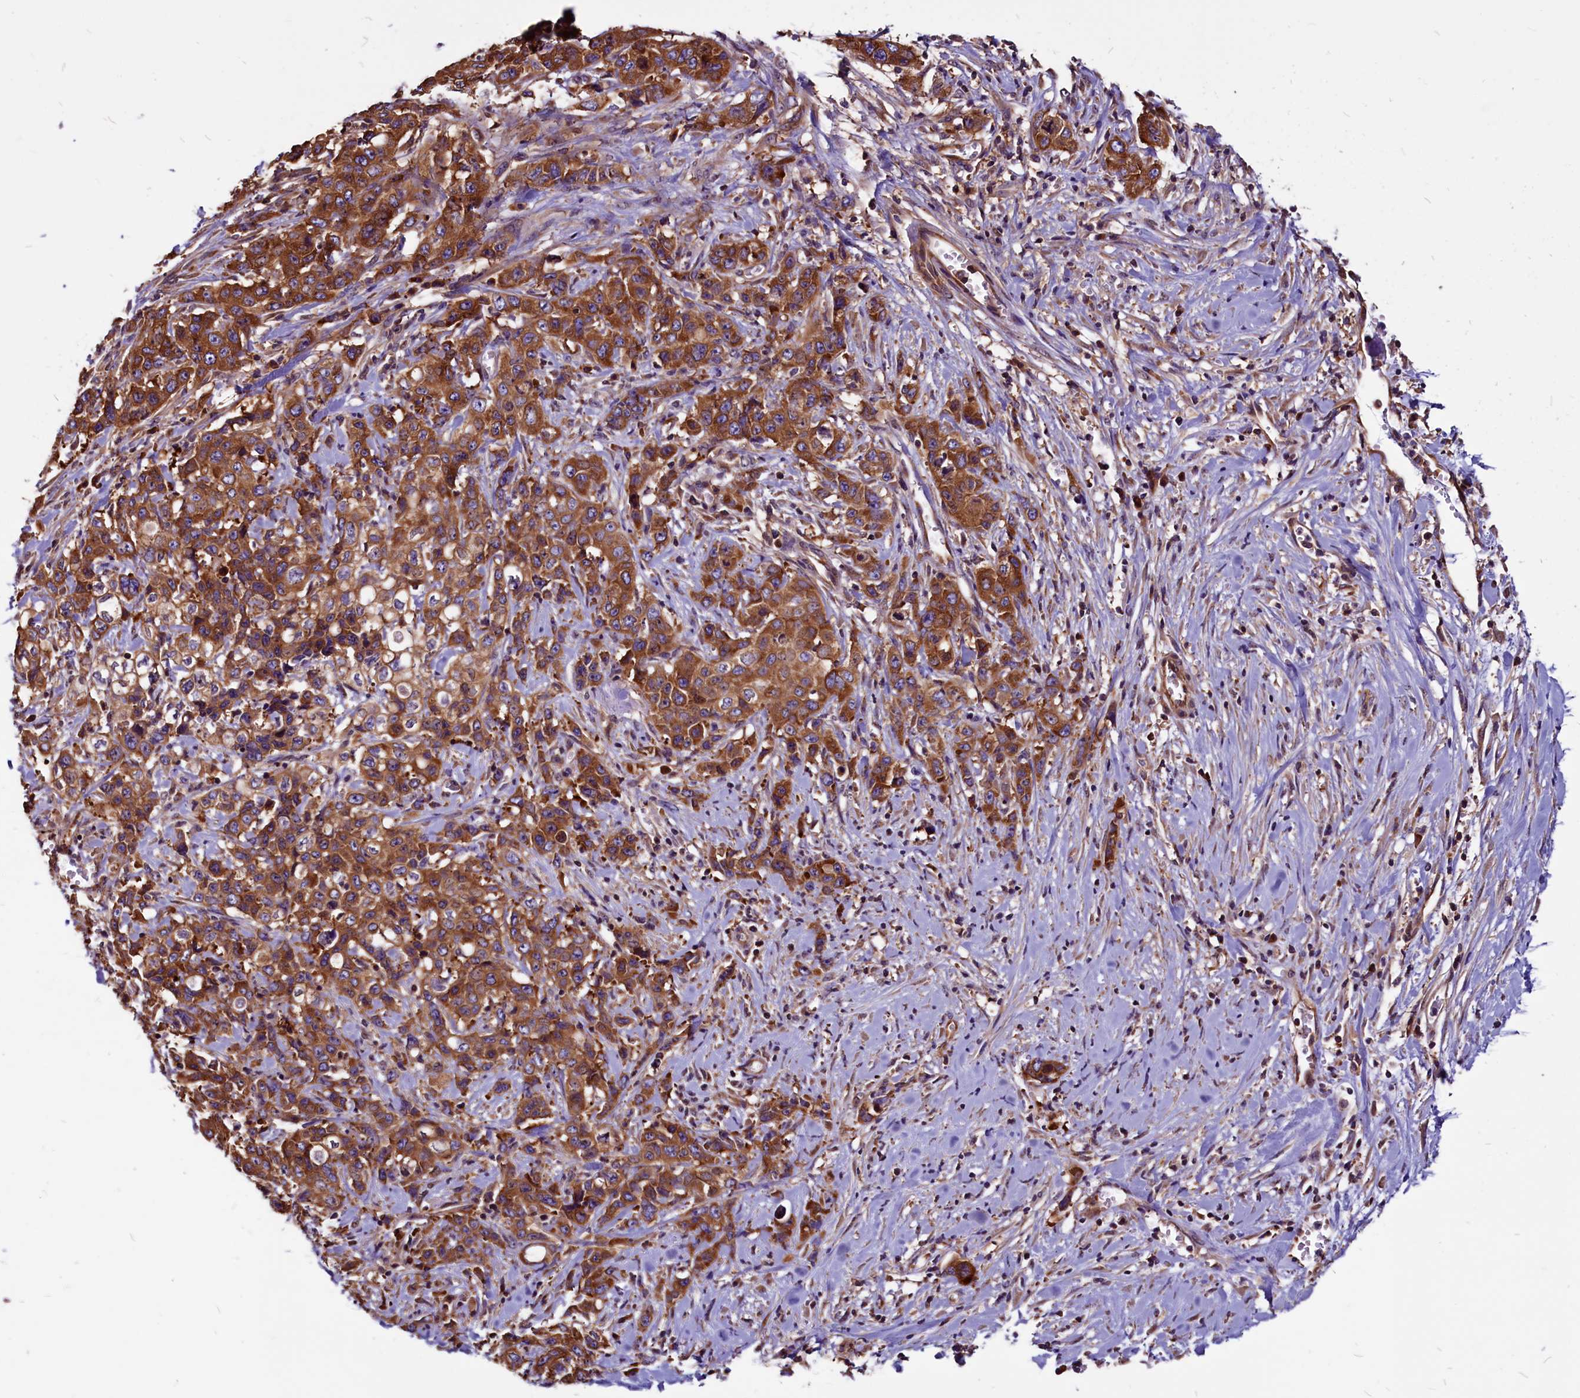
{"staining": {"intensity": "strong", "quantity": ">75%", "location": "cytoplasmic/membranous"}, "tissue": "stomach cancer", "cell_type": "Tumor cells", "image_type": "cancer", "snomed": [{"axis": "morphology", "description": "Adenocarcinoma, NOS"}, {"axis": "topography", "description": "Stomach, upper"}], "caption": "This histopathology image displays IHC staining of human adenocarcinoma (stomach), with high strong cytoplasmic/membranous positivity in about >75% of tumor cells.", "gene": "EIF3G", "patient": {"sex": "male", "age": 62}}